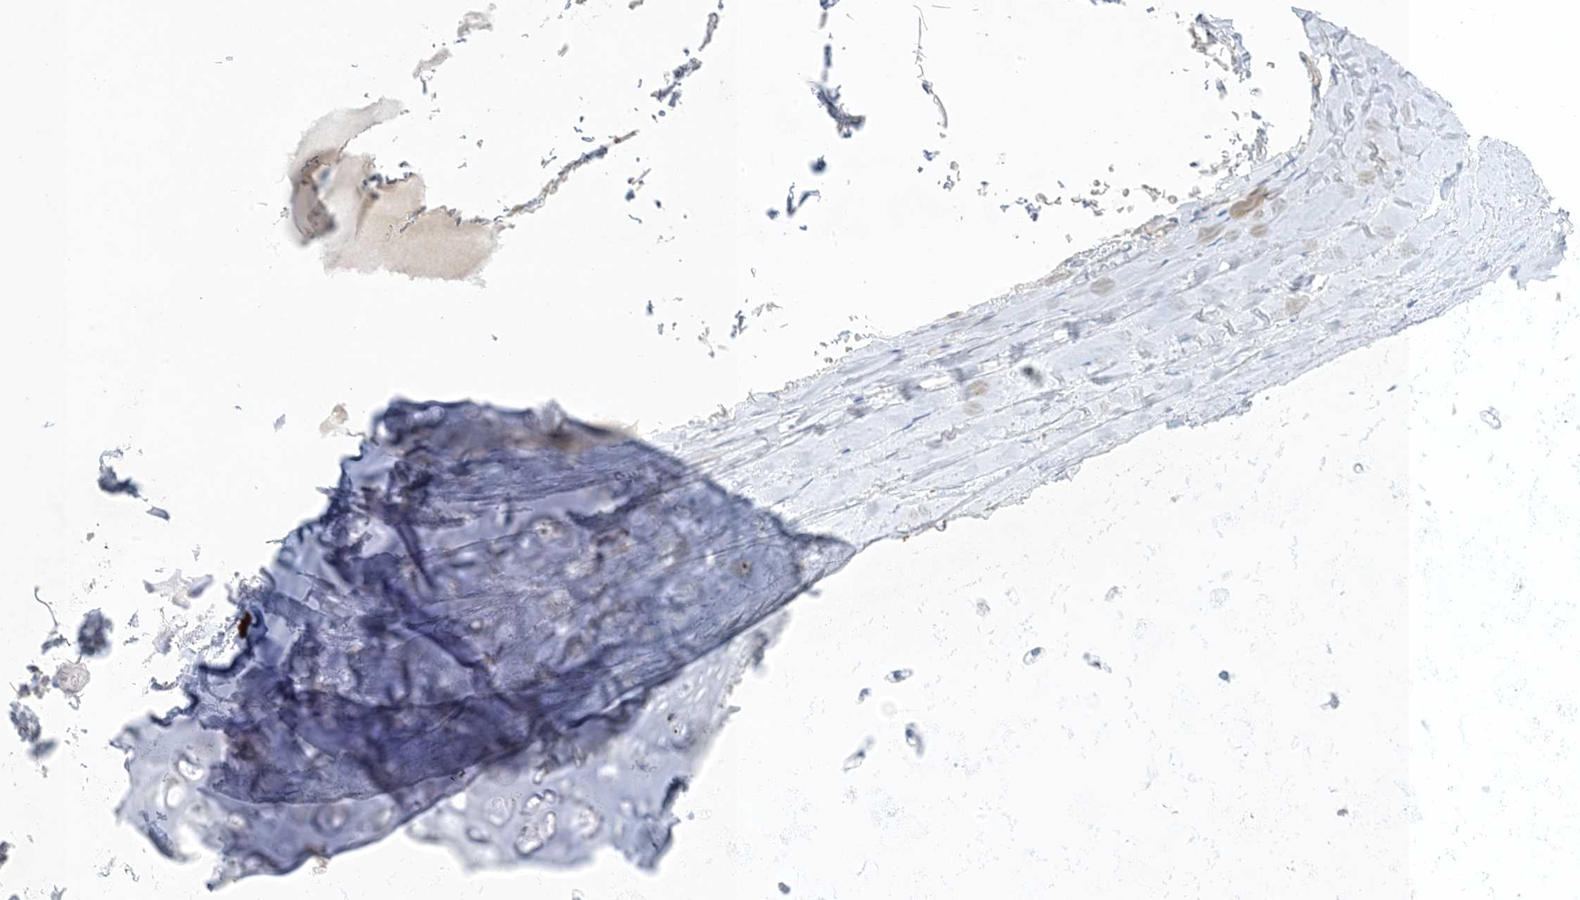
{"staining": {"intensity": "negative", "quantity": "none", "location": "none"}, "tissue": "adipose tissue", "cell_type": "Adipocytes", "image_type": "normal", "snomed": [{"axis": "morphology", "description": "Normal tissue, NOS"}, {"axis": "topography", "description": "Bronchus"}], "caption": "Adipocytes are negative for protein expression in unremarkable human adipose tissue. (Stains: DAB immunohistochemistry (IHC) with hematoxylin counter stain, Microscopy: brightfield microscopy at high magnification).", "gene": "XIRP2", "patient": {"sex": "male", "age": 66}}